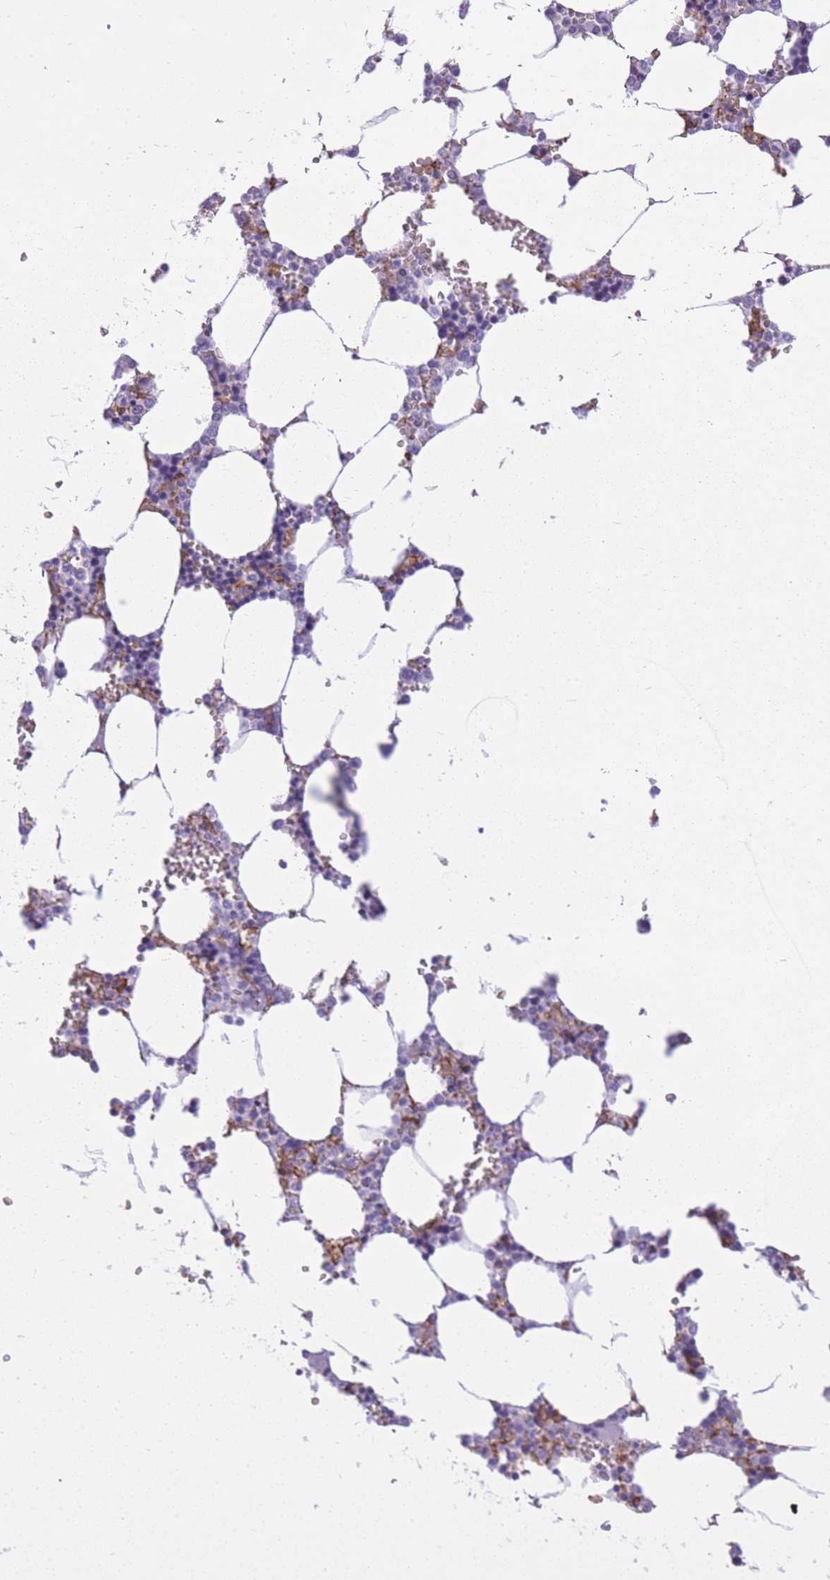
{"staining": {"intensity": "negative", "quantity": "none", "location": "none"}, "tissue": "bone marrow", "cell_type": "Hematopoietic cells", "image_type": "normal", "snomed": [{"axis": "morphology", "description": "Normal tissue, NOS"}, {"axis": "topography", "description": "Bone marrow"}], "caption": "This image is of unremarkable bone marrow stained with immunohistochemistry (IHC) to label a protein in brown with the nuclei are counter-stained blue. There is no positivity in hematopoietic cells.", "gene": "RADX", "patient": {"sex": "male", "age": 64}}